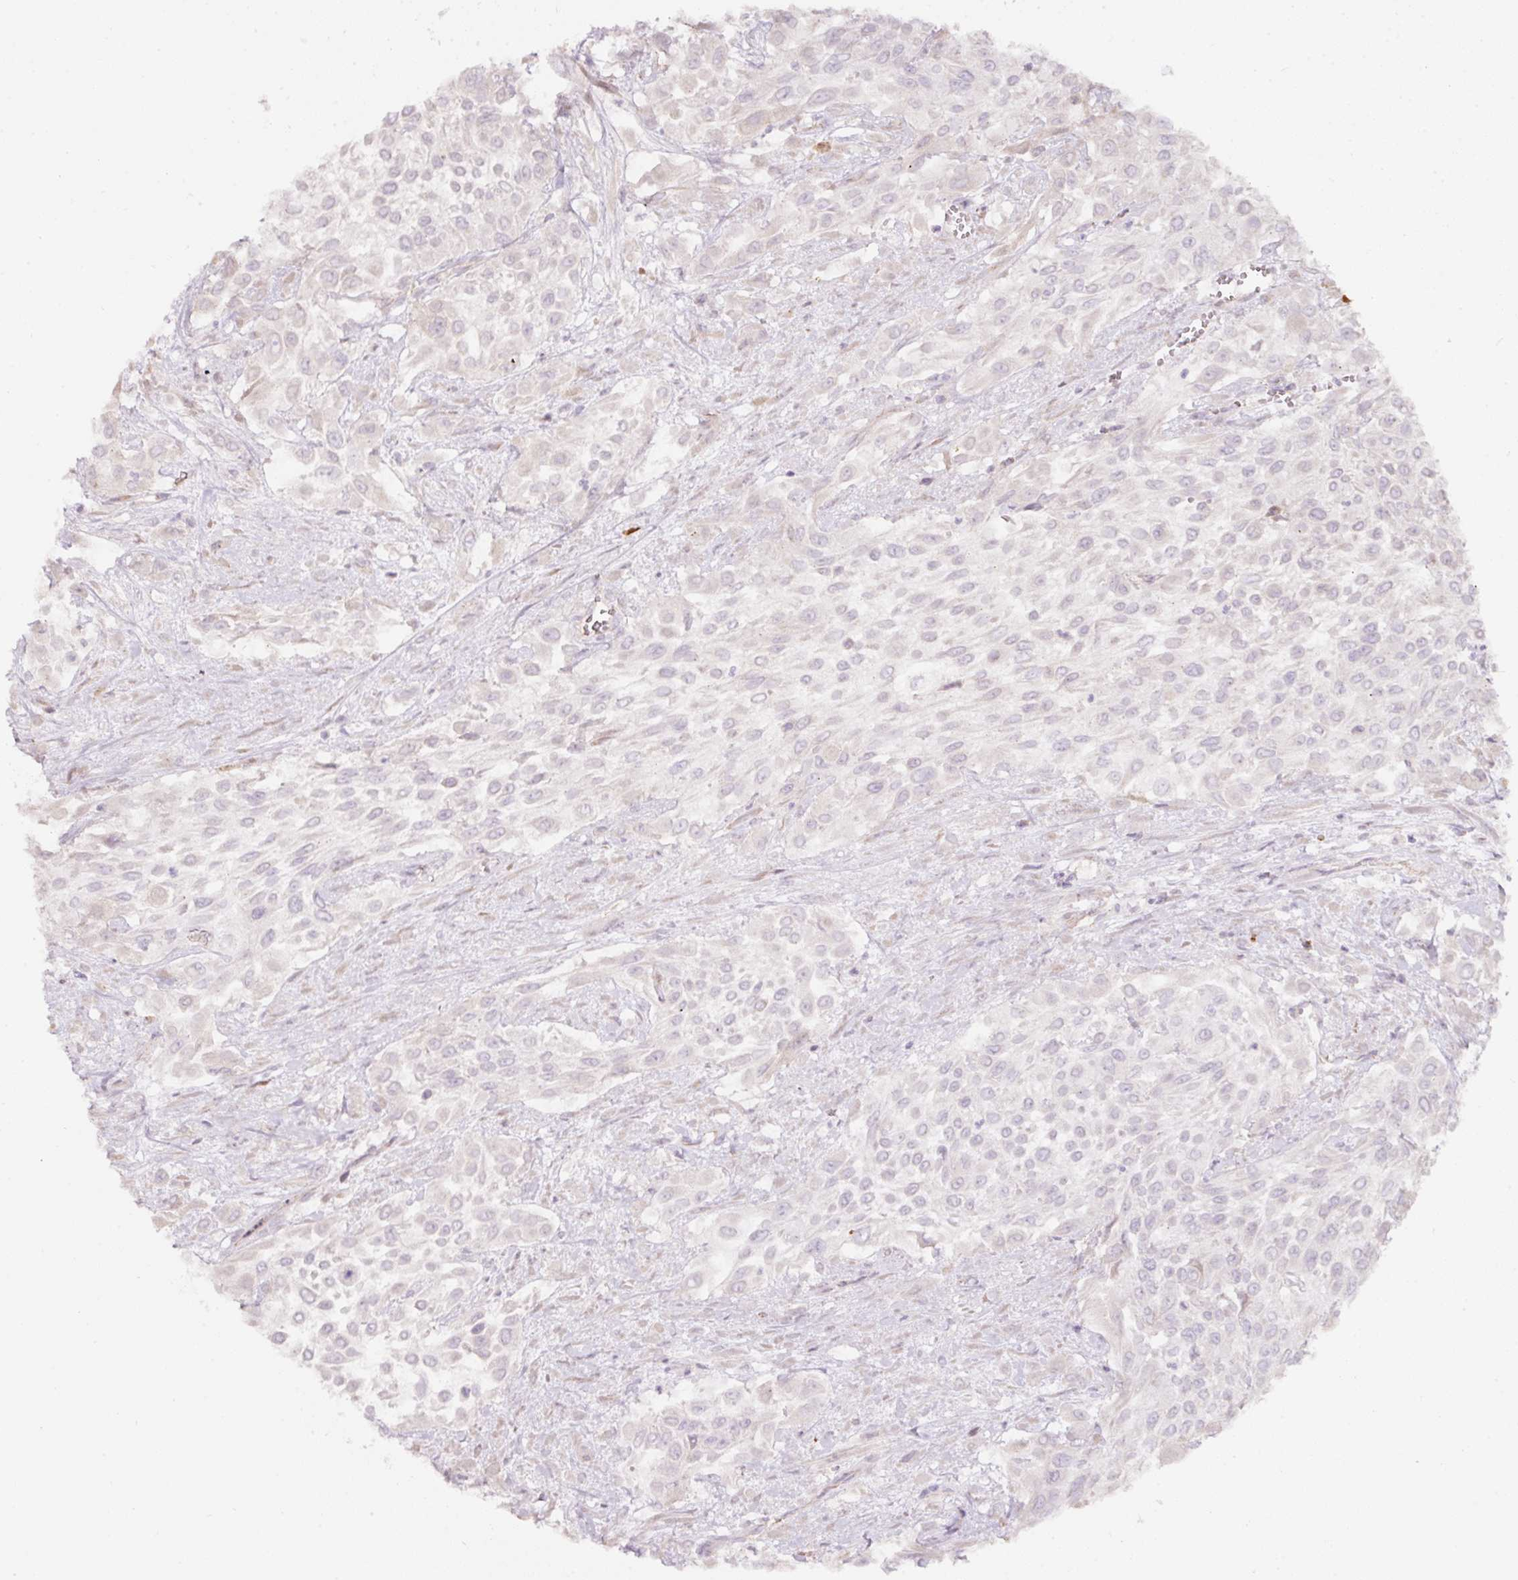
{"staining": {"intensity": "negative", "quantity": "none", "location": "none"}, "tissue": "urothelial cancer", "cell_type": "Tumor cells", "image_type": "cancer", "snomed": [{"axis": "morphology", "description": "Urothelial carcinoma, High grade"}, {"axis": "topography", "description": "Urinary bladder"}], "caption": "Urothelial cancer was stained to show a protein in brown. There is no significant staining in tumor cells. (Brightfield microscopy of DAB immunohistochemistry at high magnification).", "gene": "NBPF11", "patient": {"sex": "male", "age": 57}}